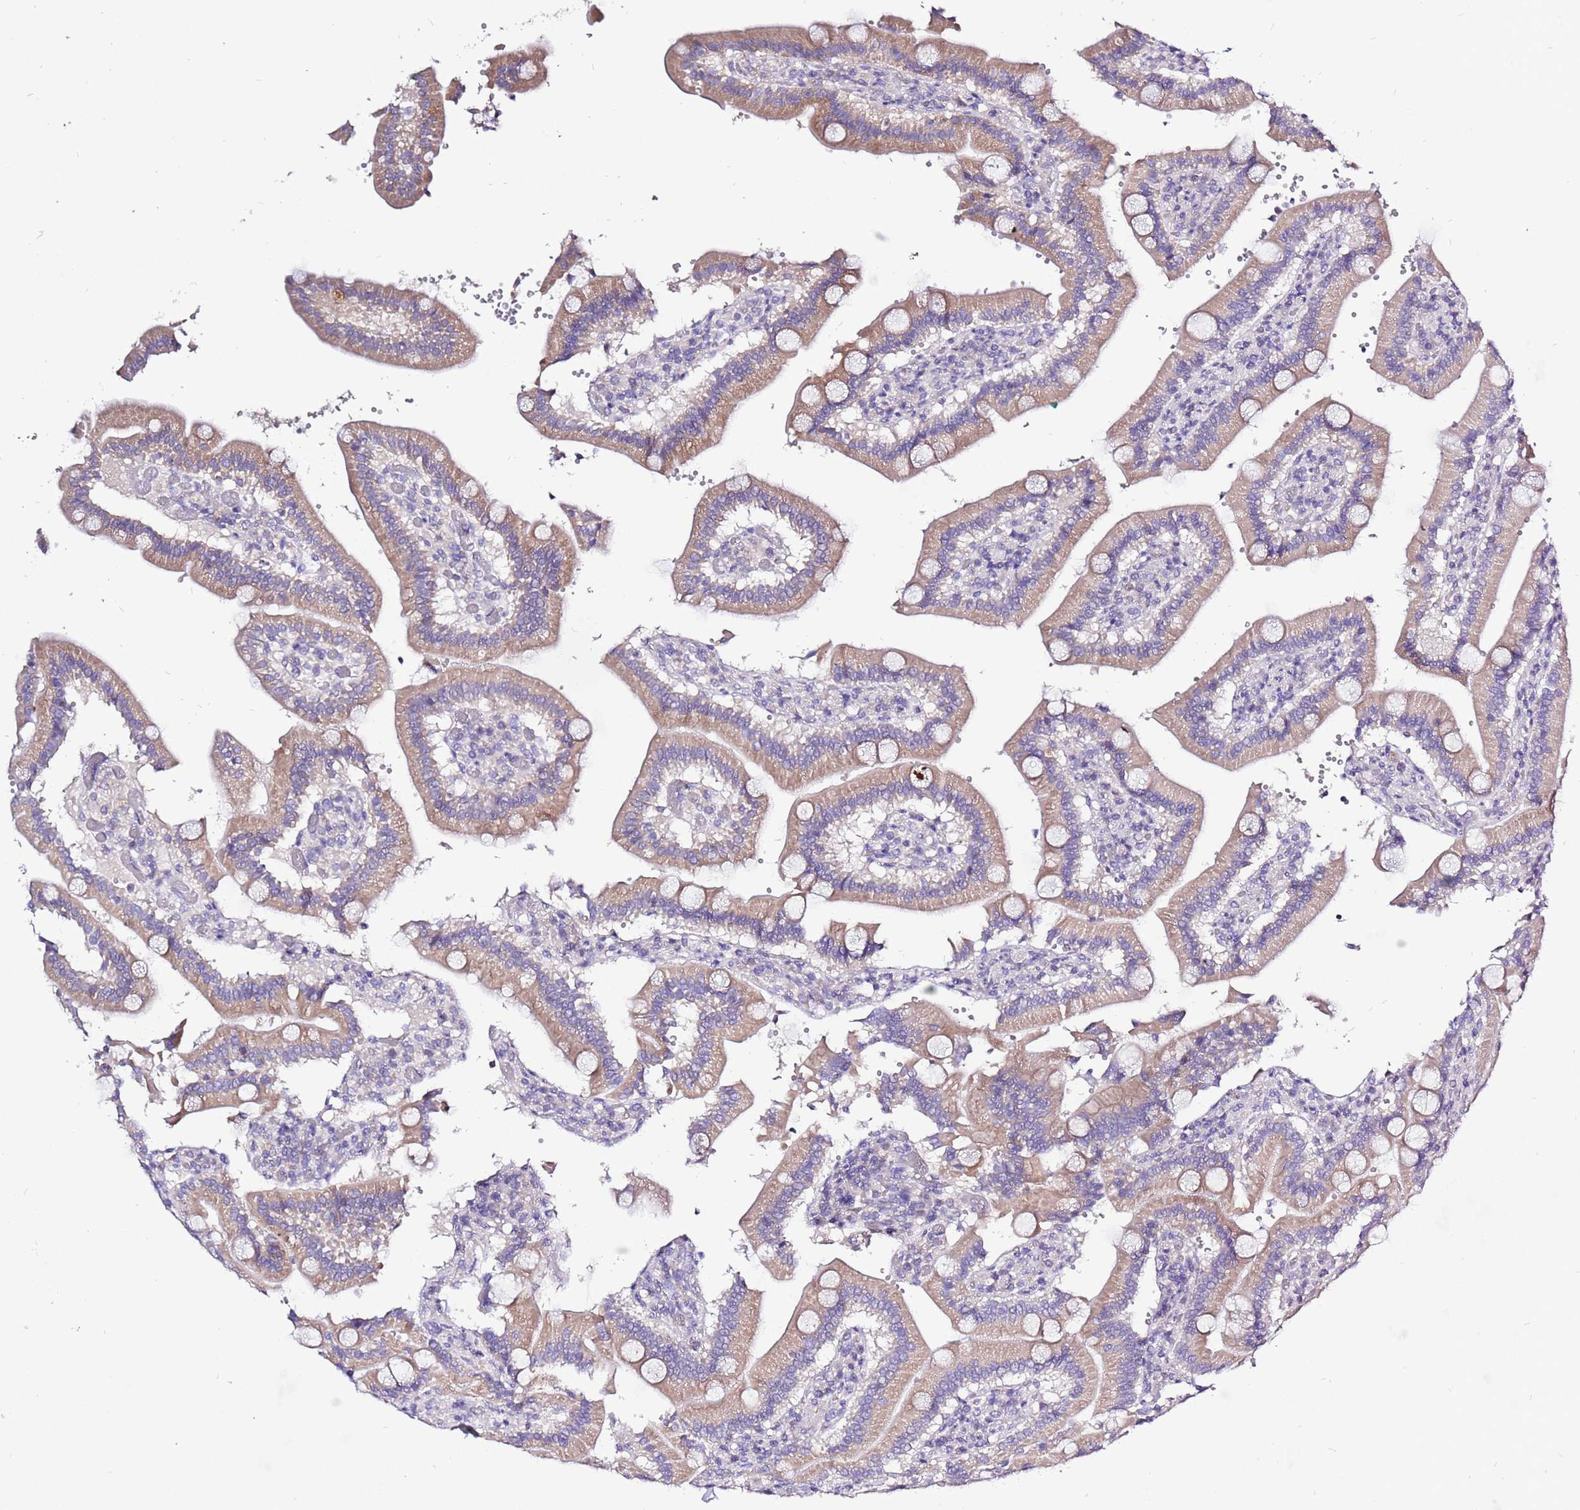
{"staining": {"intensity": "moderate", "quantity": ">75%", "location": "cytoplasmic/membranous"}, "tissue": "duodenum", "cell_type": "Glandular cells", "image_type": "normal", "snomed": [{"axis": "morphology", "description": "Normal tissue, NOS"}, {"axis": "topography", "description": "Duodenum"}], "caption": "A micrograph of human duodenum stained for a protein reveals moderate cytoplasmic/membranous brown staining in glandular cells. The protein of interest is stained brown, and the nuclei are stained in blue (DAB (3,3'-diaminobenzidine) IHC with brightfield microscopy, high magnification).", "gene": "GLCE", "patient": {"sex": "female", "age": 62}}